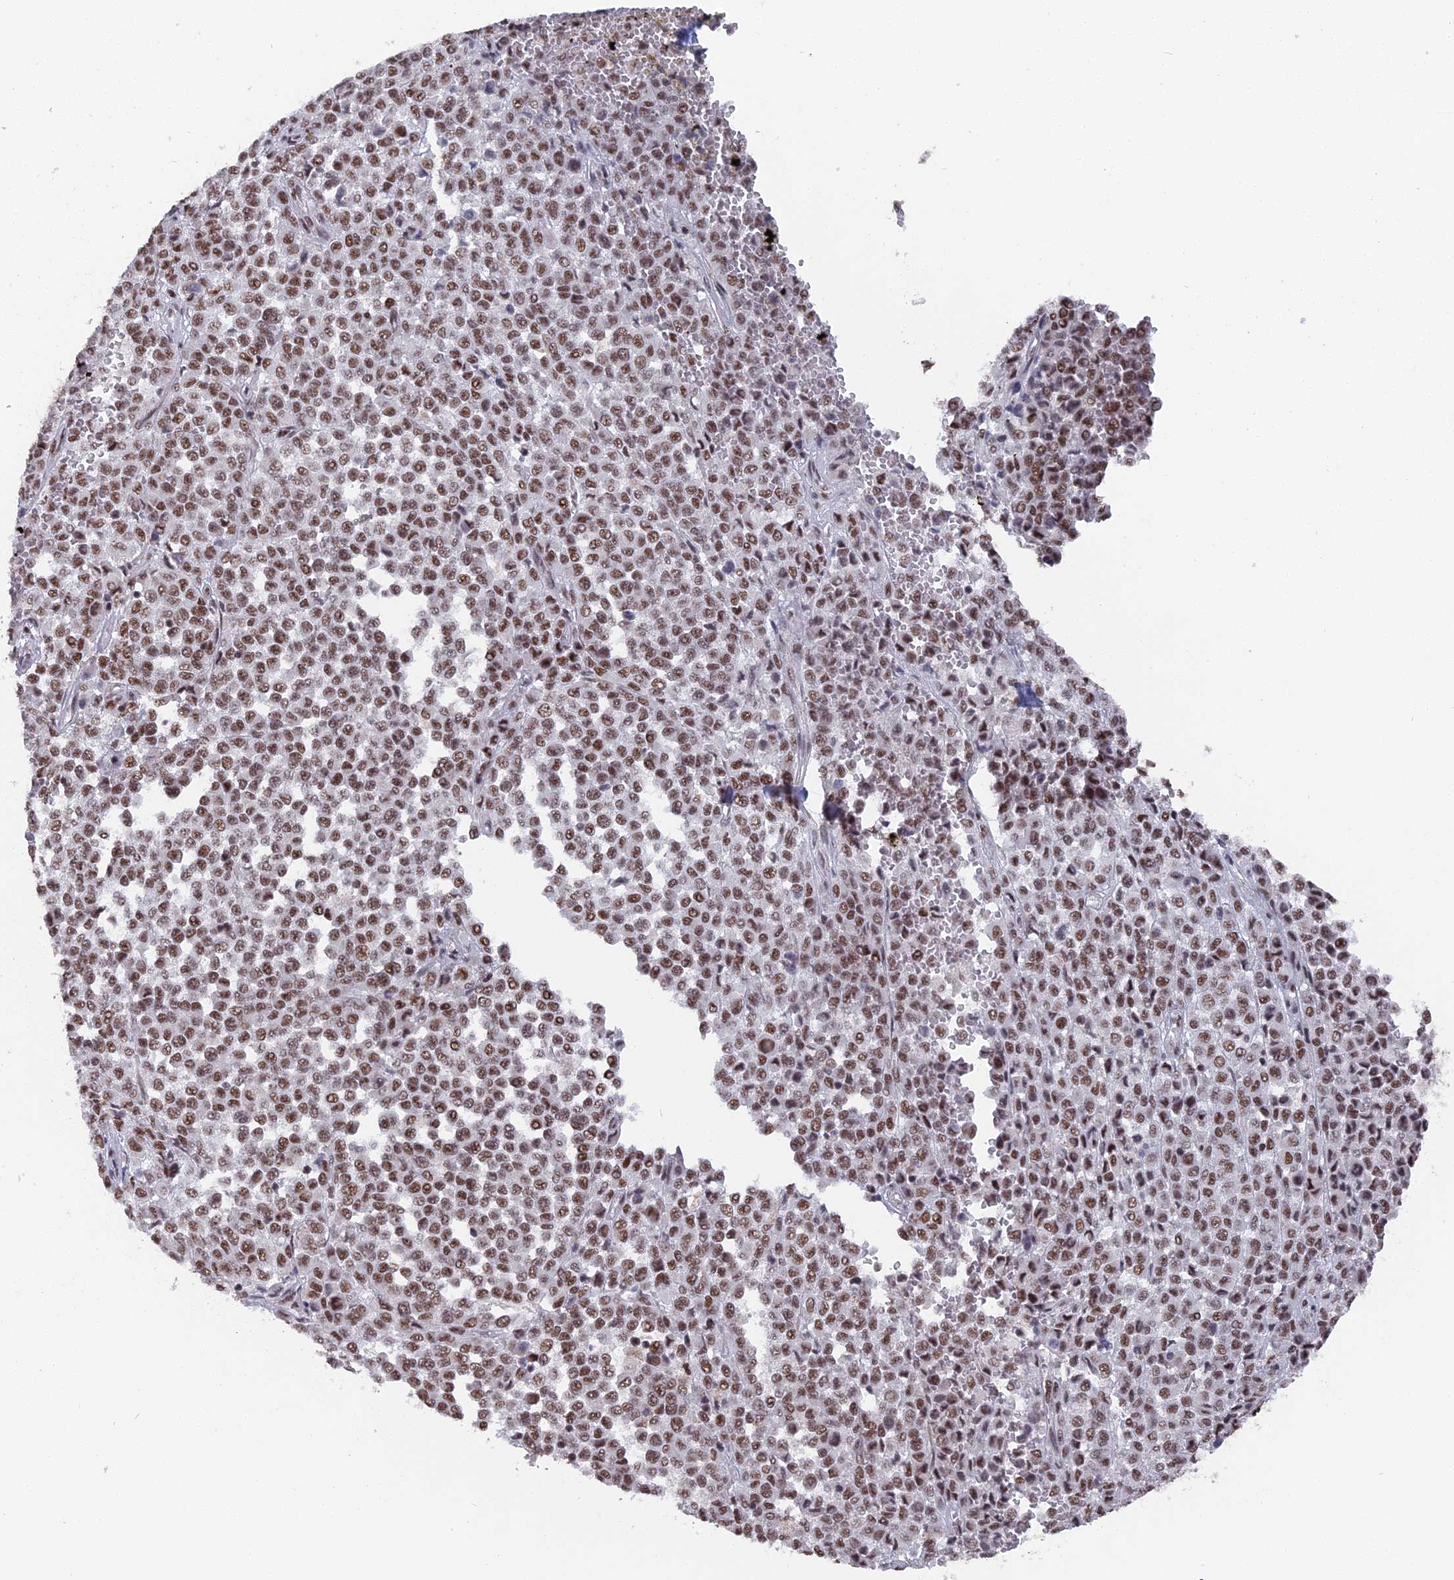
{"staining": {"intensity": "moderate", "quantity": ">75%", "location": "nuclear"}, "tissue": "melanoma", "cell_type": "Tumor cells", "image_type": "cancer", "snomed": [{"axis": "morphology", "description": "Malignant melanoma, Metastatic site"}, {"axis": "topography", "description": "Pancreas"}], "caption": "Melanoma stained for a protein demonstrates moderate nuclear positivity in tumor cells.", "gene": "SF3A2", "patient": {"sex": "female", "age": 30}}